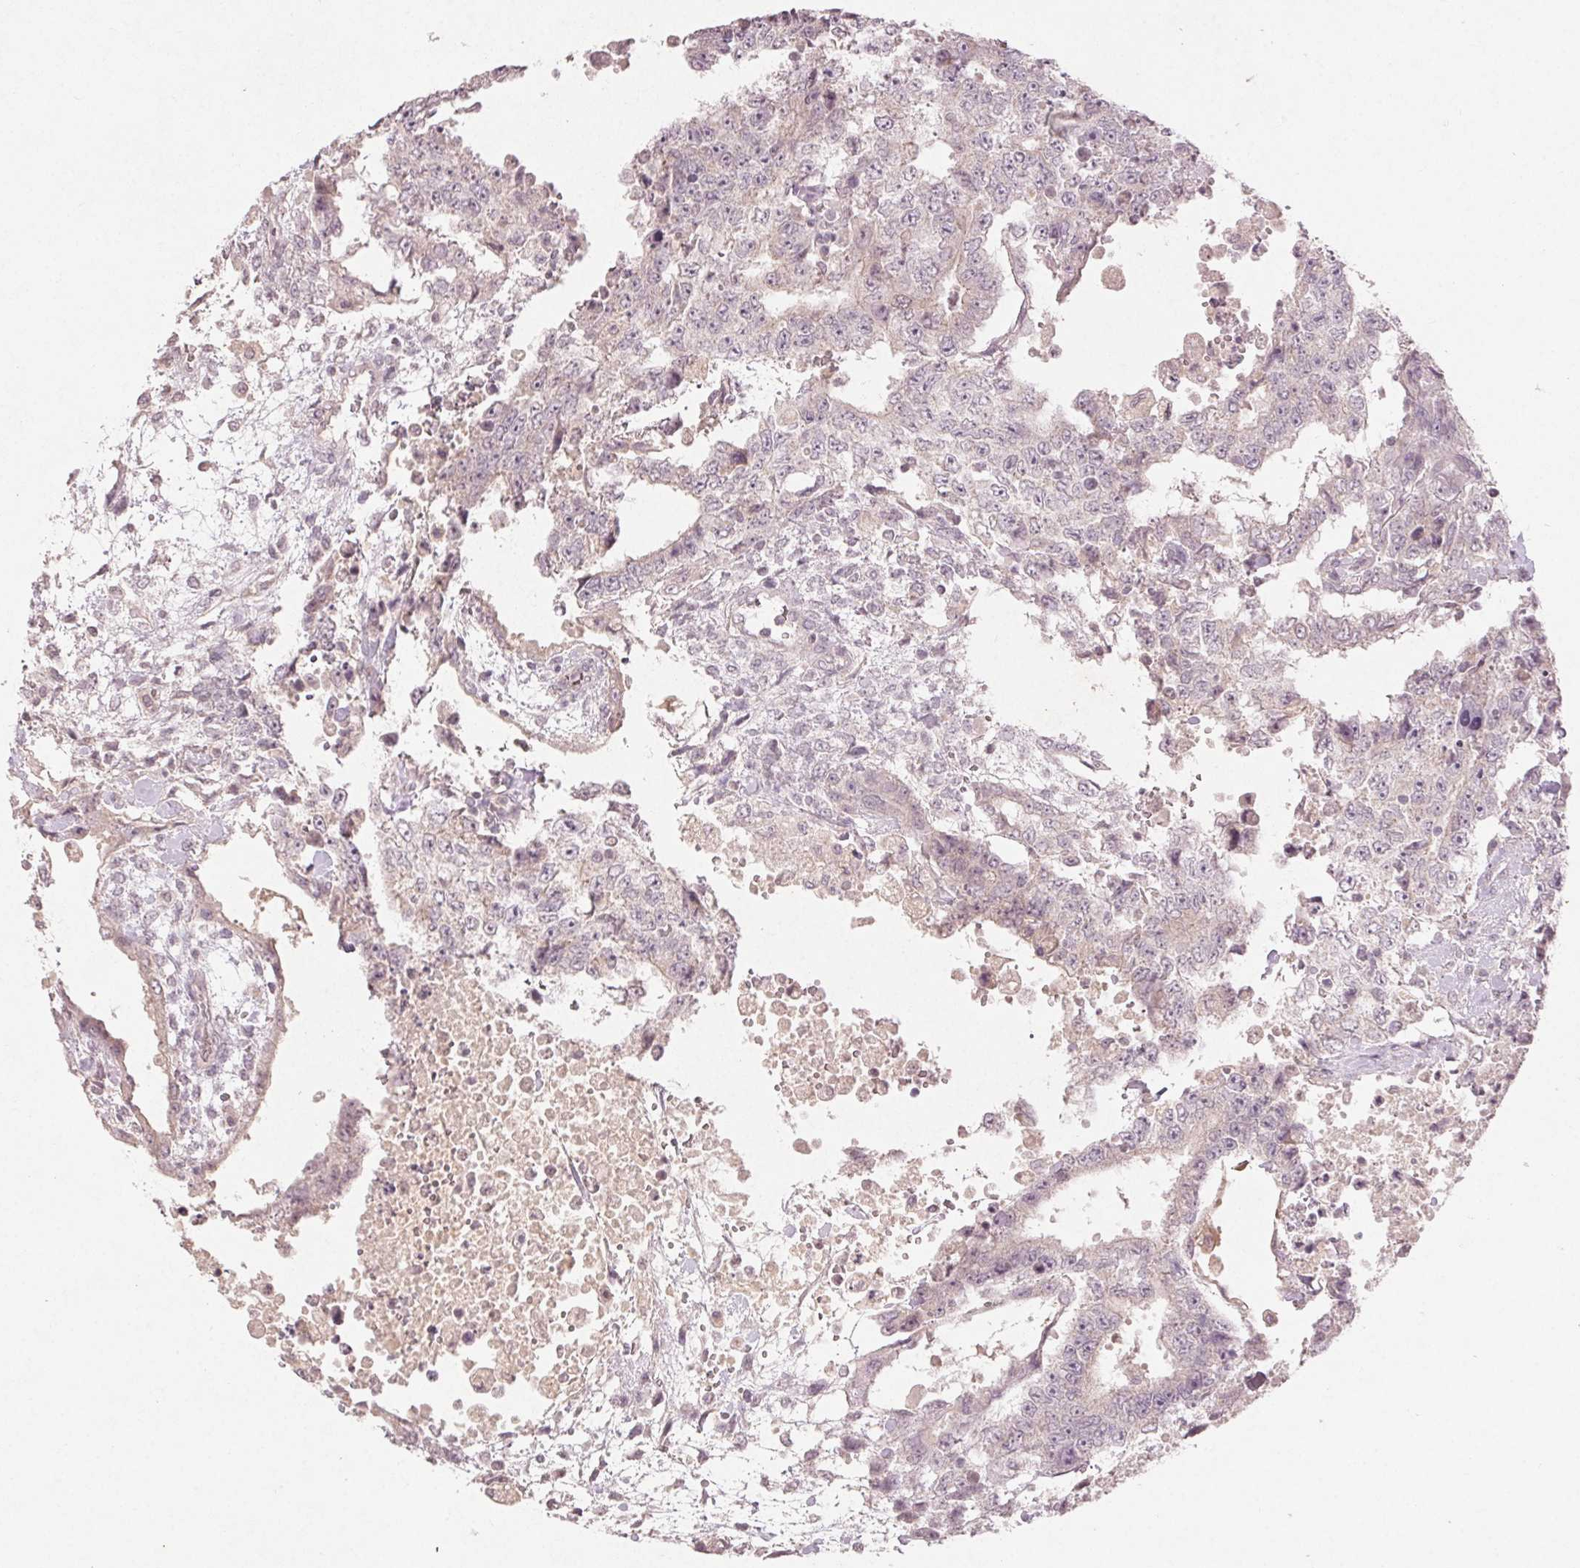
{"staining": {"intensity": "negative", "quantity": "none", "location": "none"}, "tissue": "testis cancer", "cell_type": "Tumor cells", "image_type": "cancer", "snomed": [{"axis": "morphology", "description": "Carcinoma, Embryonal, NOS"}, {"axis": "topography", "description": "Testis"}], "caption": "Histopathology image shows no protein positivity in tumor cells of testis embryonal carcinoma tissue. (DAB IHC with hematoxylin counter stain).", "gene": "KLRC3", "patient": {"sex": "male", "age": 24}}